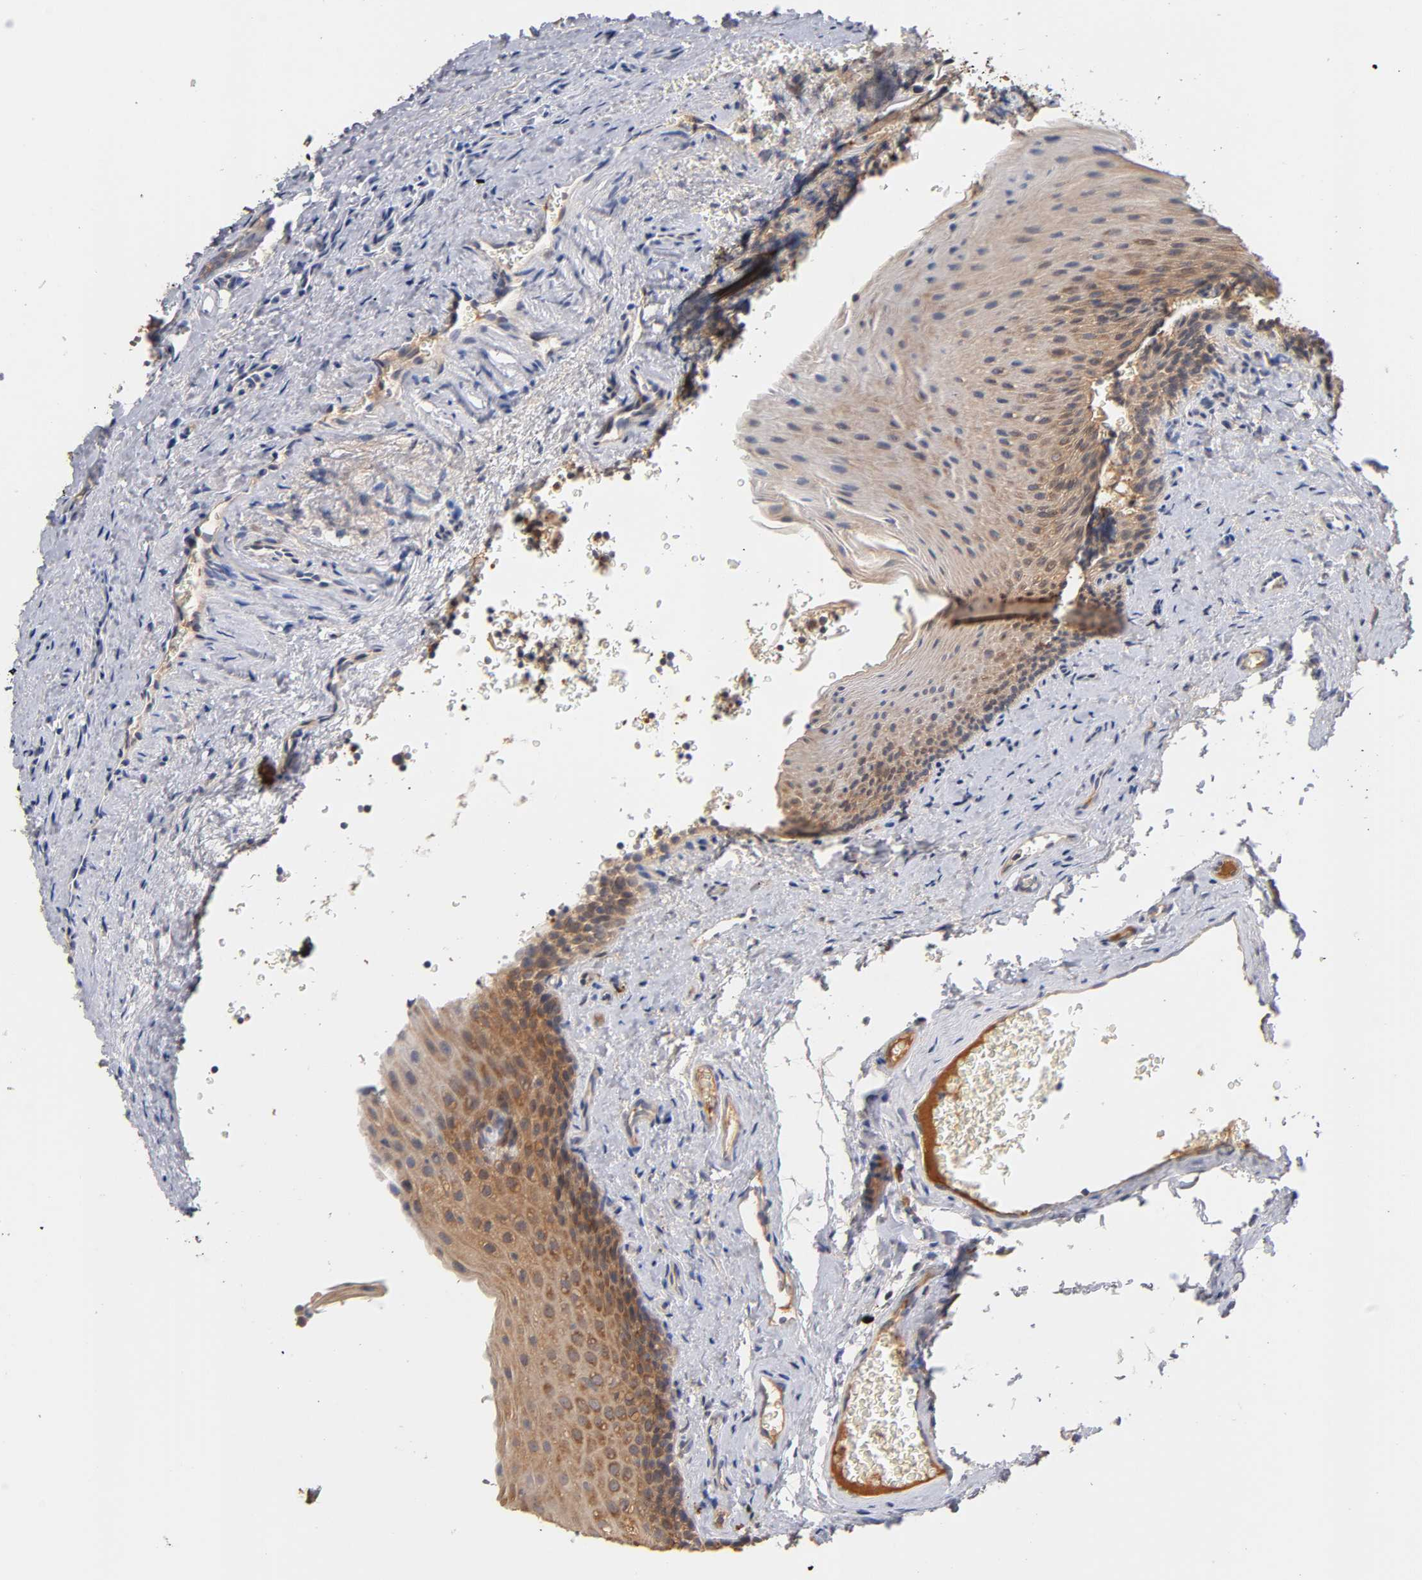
{"staining": {"intensity": "moderate", "quantity": ">75%", "location": "cytoplasmic/membranous"}, "tissue": "oral mucosa", "cell_type": "Squamous epithelial cells", "image_type": "normal", "snomed": [{"axis": "morphology", "description": "Normal tissue, NOS"}, {"axis": "topography", "description": "Oral tissue"}], "caption": "Immunohistochemistry (IHC) histopathology image of benign oral mucosa: oral mucosa stained using immunohistochemistry displays medium levels of moderate protein expression localized specifically in the cytoplasmic/membranous of squamous epithelial cells, appearing as a cytoplasmic/membranous brown color.", "gene": "RPS29", "patient": {"sex": "male", "age": 20}}